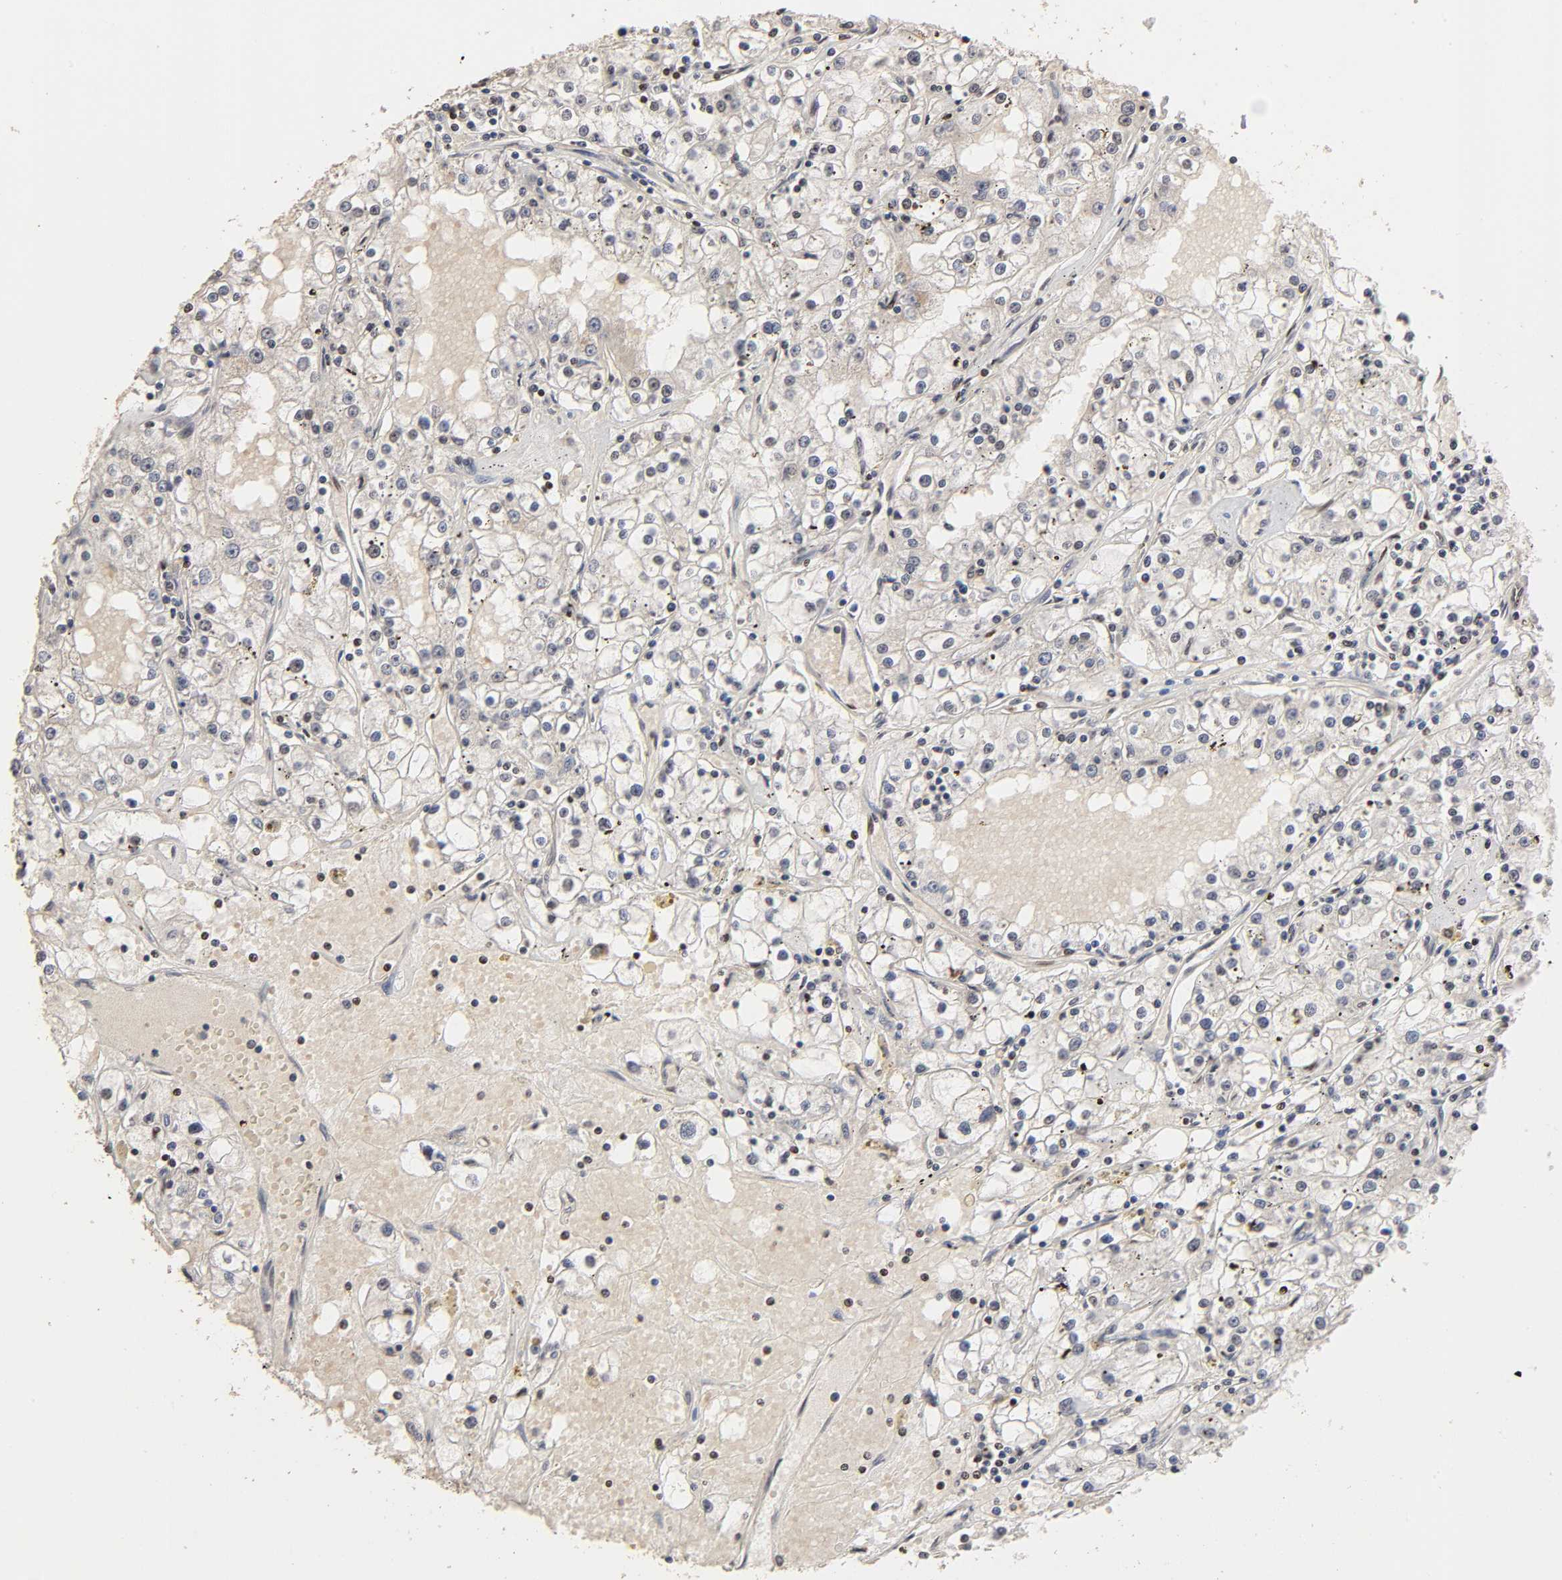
{"staining": {"intensity": "negative", "quantity": "none", "location": "none"}, "tissue": "renal cancer", "cell_type": "Tumor cells", "image_type": "cancer", "snomed": [{"axis": "morphology", "description": "Adenocarcinoma, NOS"}, {"axis": "topography", "description": "Kidney"}], "caption": "There is no significant expression in tumor cells of renal cancer. (Brightfield microscopy of DAB immunohistochemistry (IHC) at high magnification).", "gene": "ZNF473", "patient": {"sex": "male", "age": 56}}